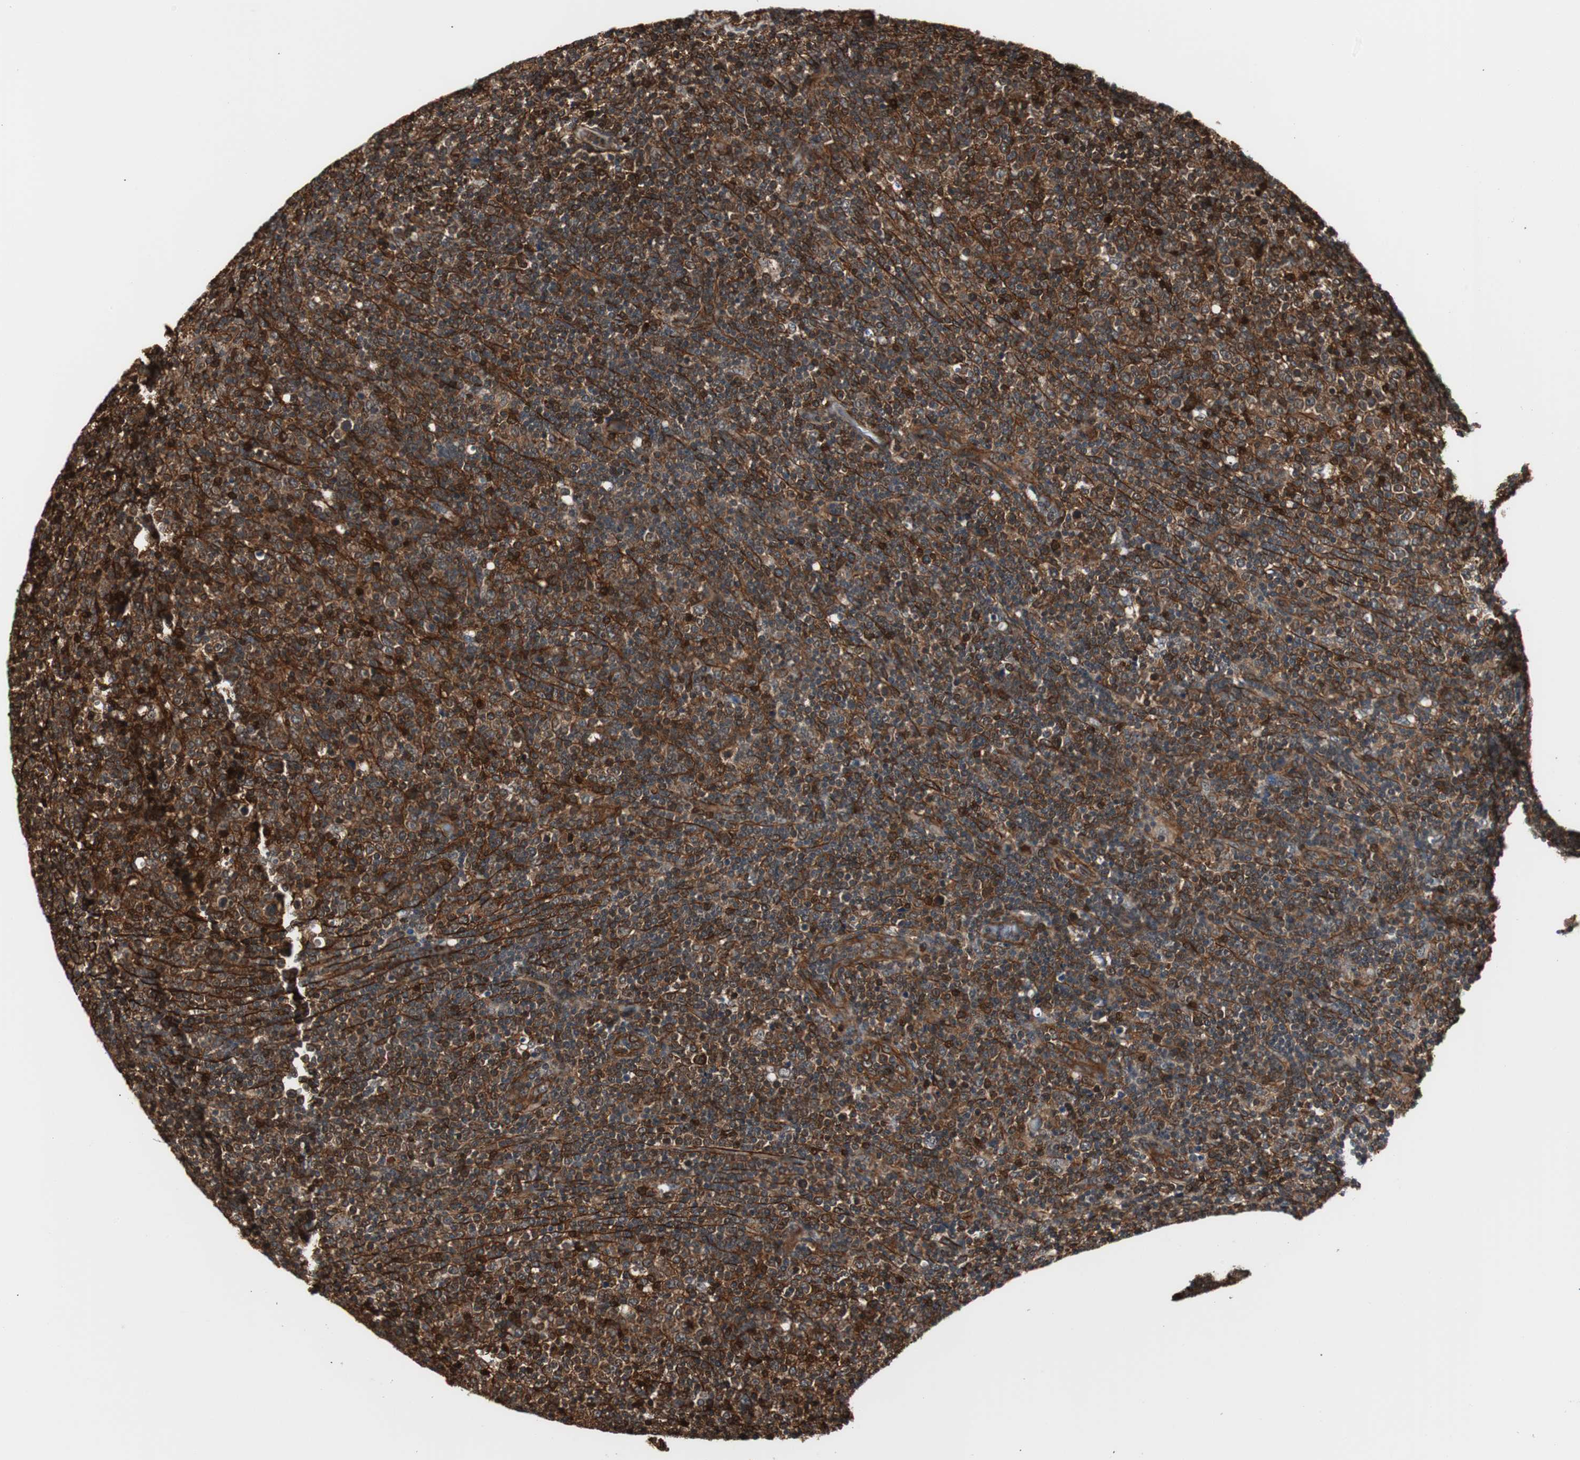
{"staining": {"intensity": "strong", "quantity": ">75%", "location": "cytoplasmic/membranous,nuclear"}, "tissue": "lymphoma", "cell_type": "Tumor cells", "image_type": "cancer", "snomed": [{"axis": "morphology", "description": "Malignant lymphoma, non-Hodgkin's type, Low grade"}, {"axis": "topography", "description": "Lymph node"}], "caption": "This is an image of immunohistochemistry staining of malignant lymphoma, non-Hodgkin's type (low-grade), which shows strong staining in the cytoplasmic/membranous and nuclear of tumor cells.", "gene": "PTPN11", "patient": {"sex": "male", "age": 70}}